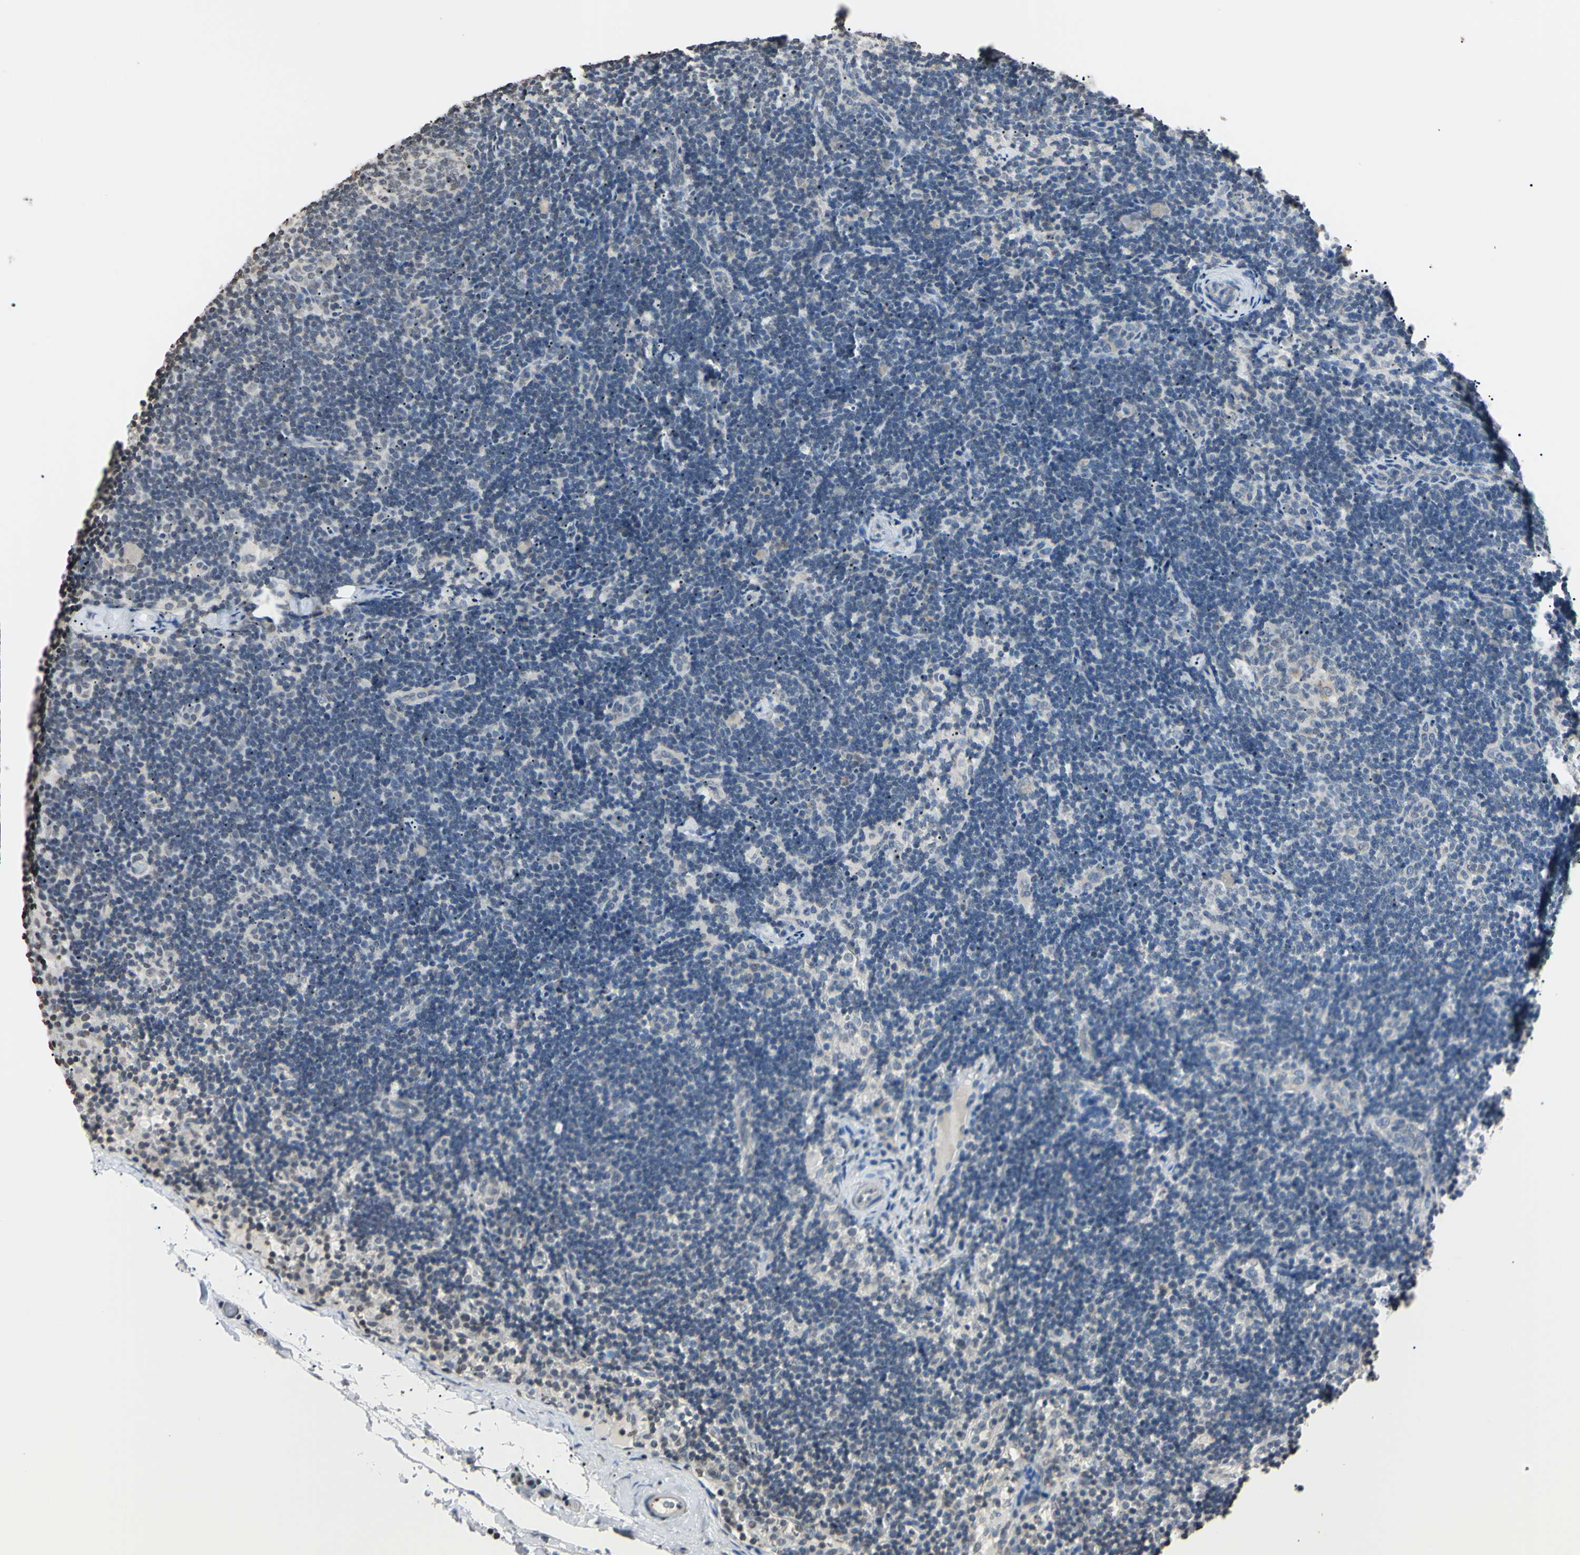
{"staining": {"intensity": "negative", "quantity": "none", "location": "none"}, "tissue": "lymph node", "cell_type": "Germinal center cells", "image_type": "normal", "snomed": [{"axis": "morphology", "description": "Normal tissue, NOS"}, {"axis": "topography", "description": "Lymph node"}], "caption": "IHC photomicrograph of benign lymph node: human lymph node stained with DAB (3,3'-diaminobenzidine) displays no significant protein staining in germinal center cells.", "gene": "CDC45", "patient": {"sex": "female", "age": 14}}